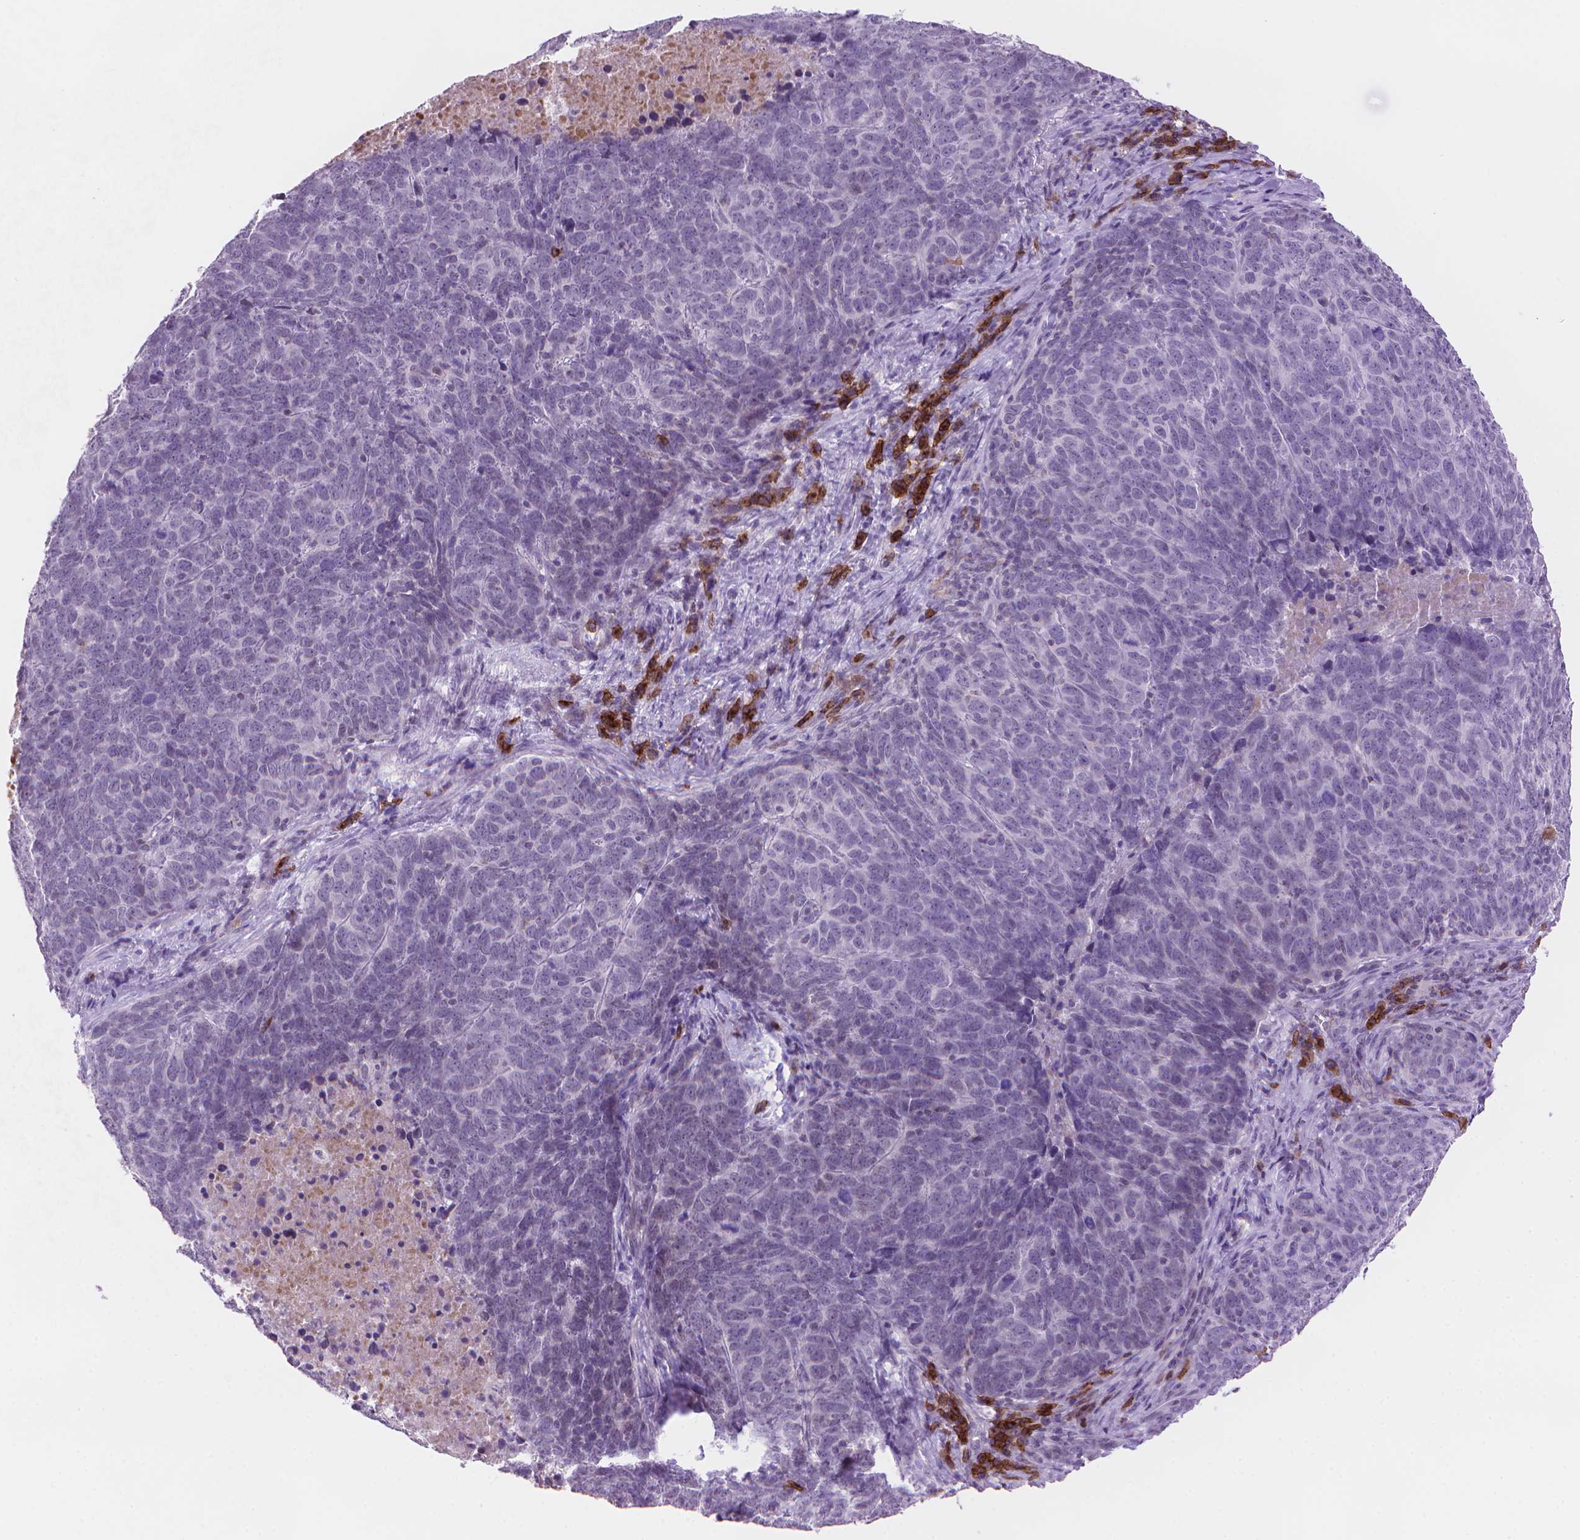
{"staining": {"intensity": "negative", "quantity": "none", "location": "none"}, "tissue": "skin cancer", "cell_type": "Tumor cells", "image_type": "cancer", "snomed": [{"axis": "morphology", "description": "Squamous cell carcinoma, NOS"}, {"axis": "topography", "description": "Skin"}, {"axis": "topography", "description": "Anal"}], "caption": "Human skin cancer (squamous cell carcinoma) stained for a protein using immunohistochemistry exhibits no staining in tumor cells.", "gene": "TMEM184A", "patient": {"sex": "female", "age": 51}}